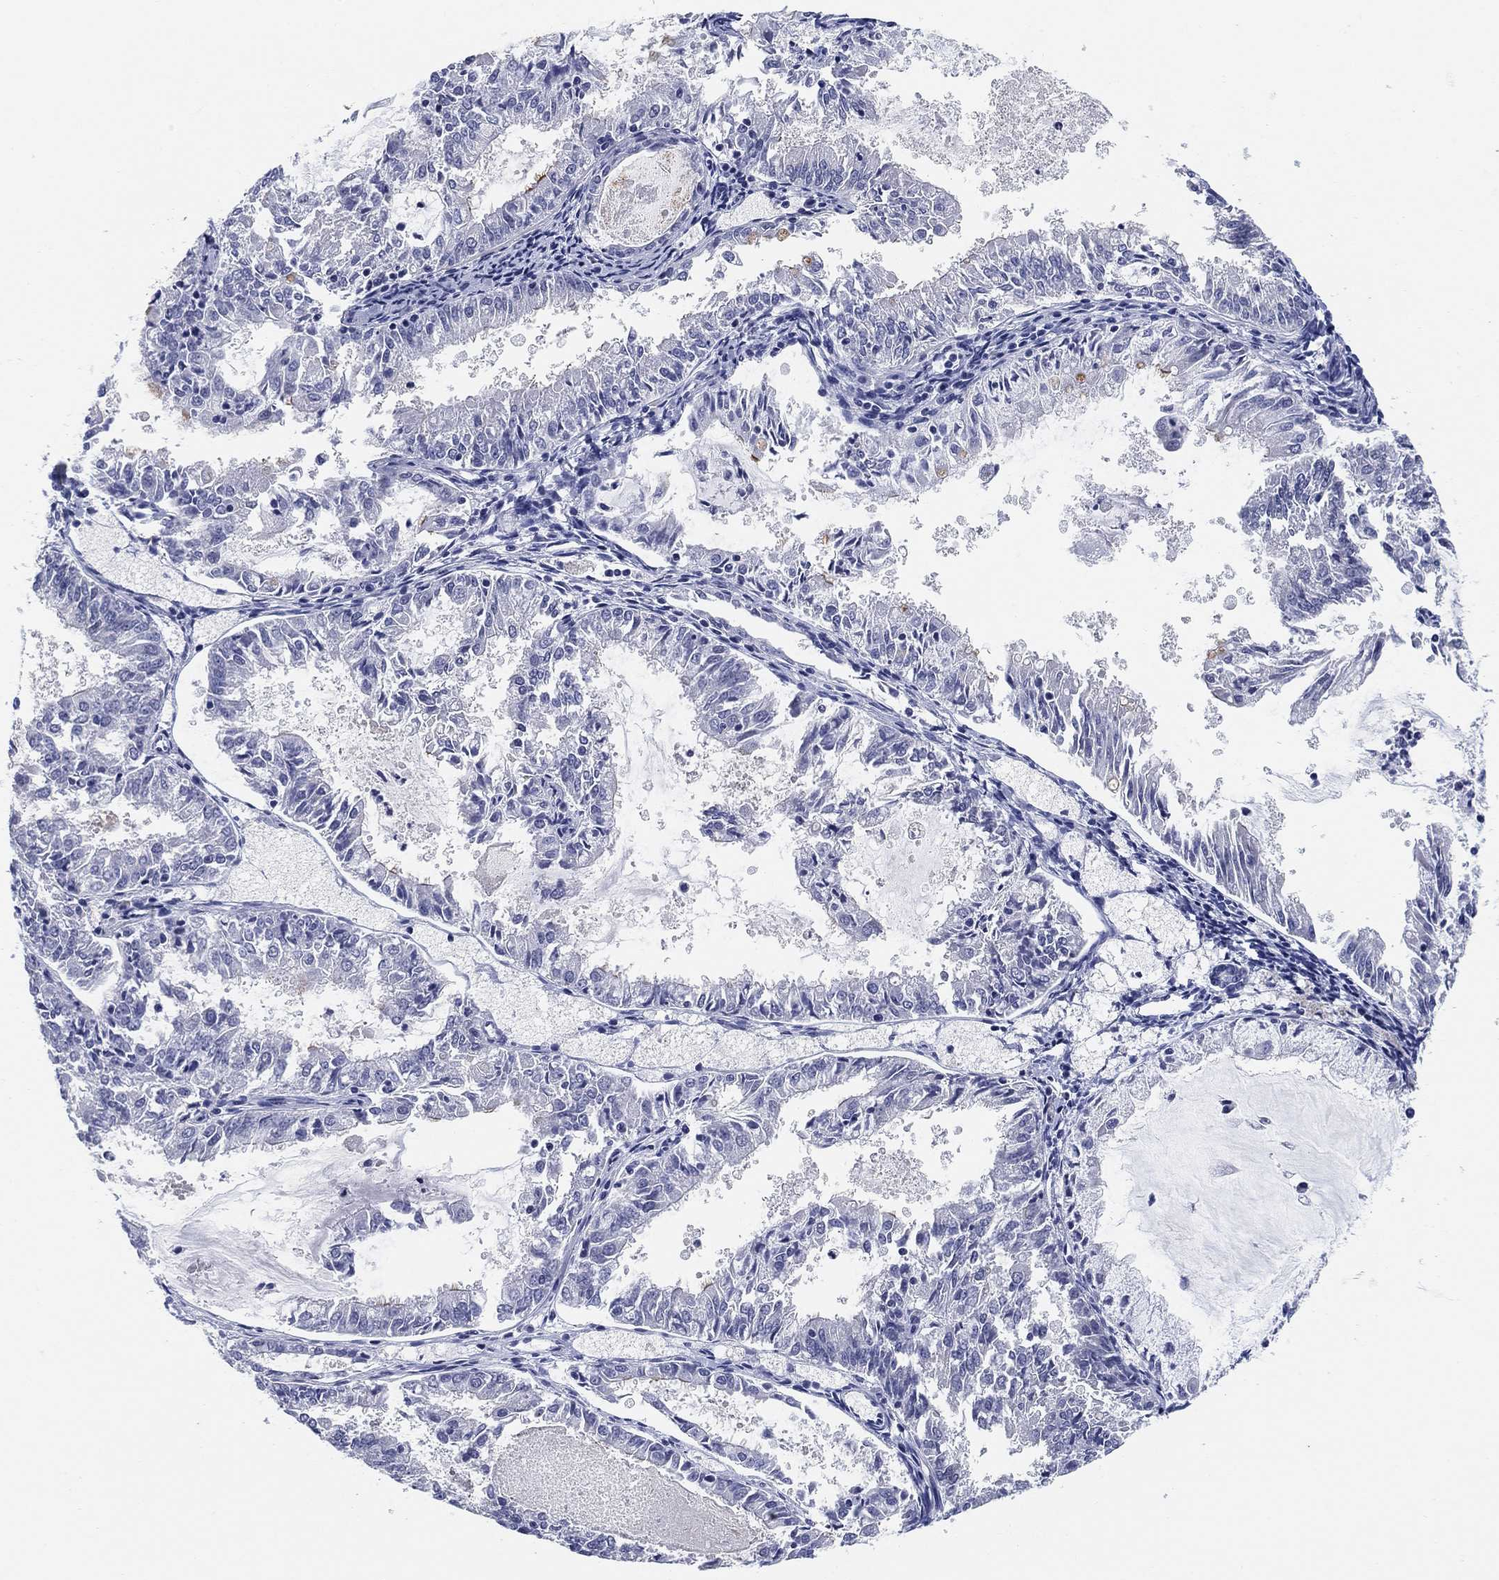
{"staining": {"intensity": "negative", "quantity": "none", "location": "none"}, "tissue": "endometrial cancer", "cell_type": "Tumor cells", "image_type": "cancer", "snomed": [{"axis": "morphology", "description": "Adenocarcinoma, NOS"}, {"axis": "topography", "description": "Endometrium"}], "caption": "Human endometrial cancer (adenocarcinoma) stained for a protein using immunohistochemistry reveals no staining in tumor cells.", "gene": "CLUL1", "patient": {"sex": "female", "age": 57}}